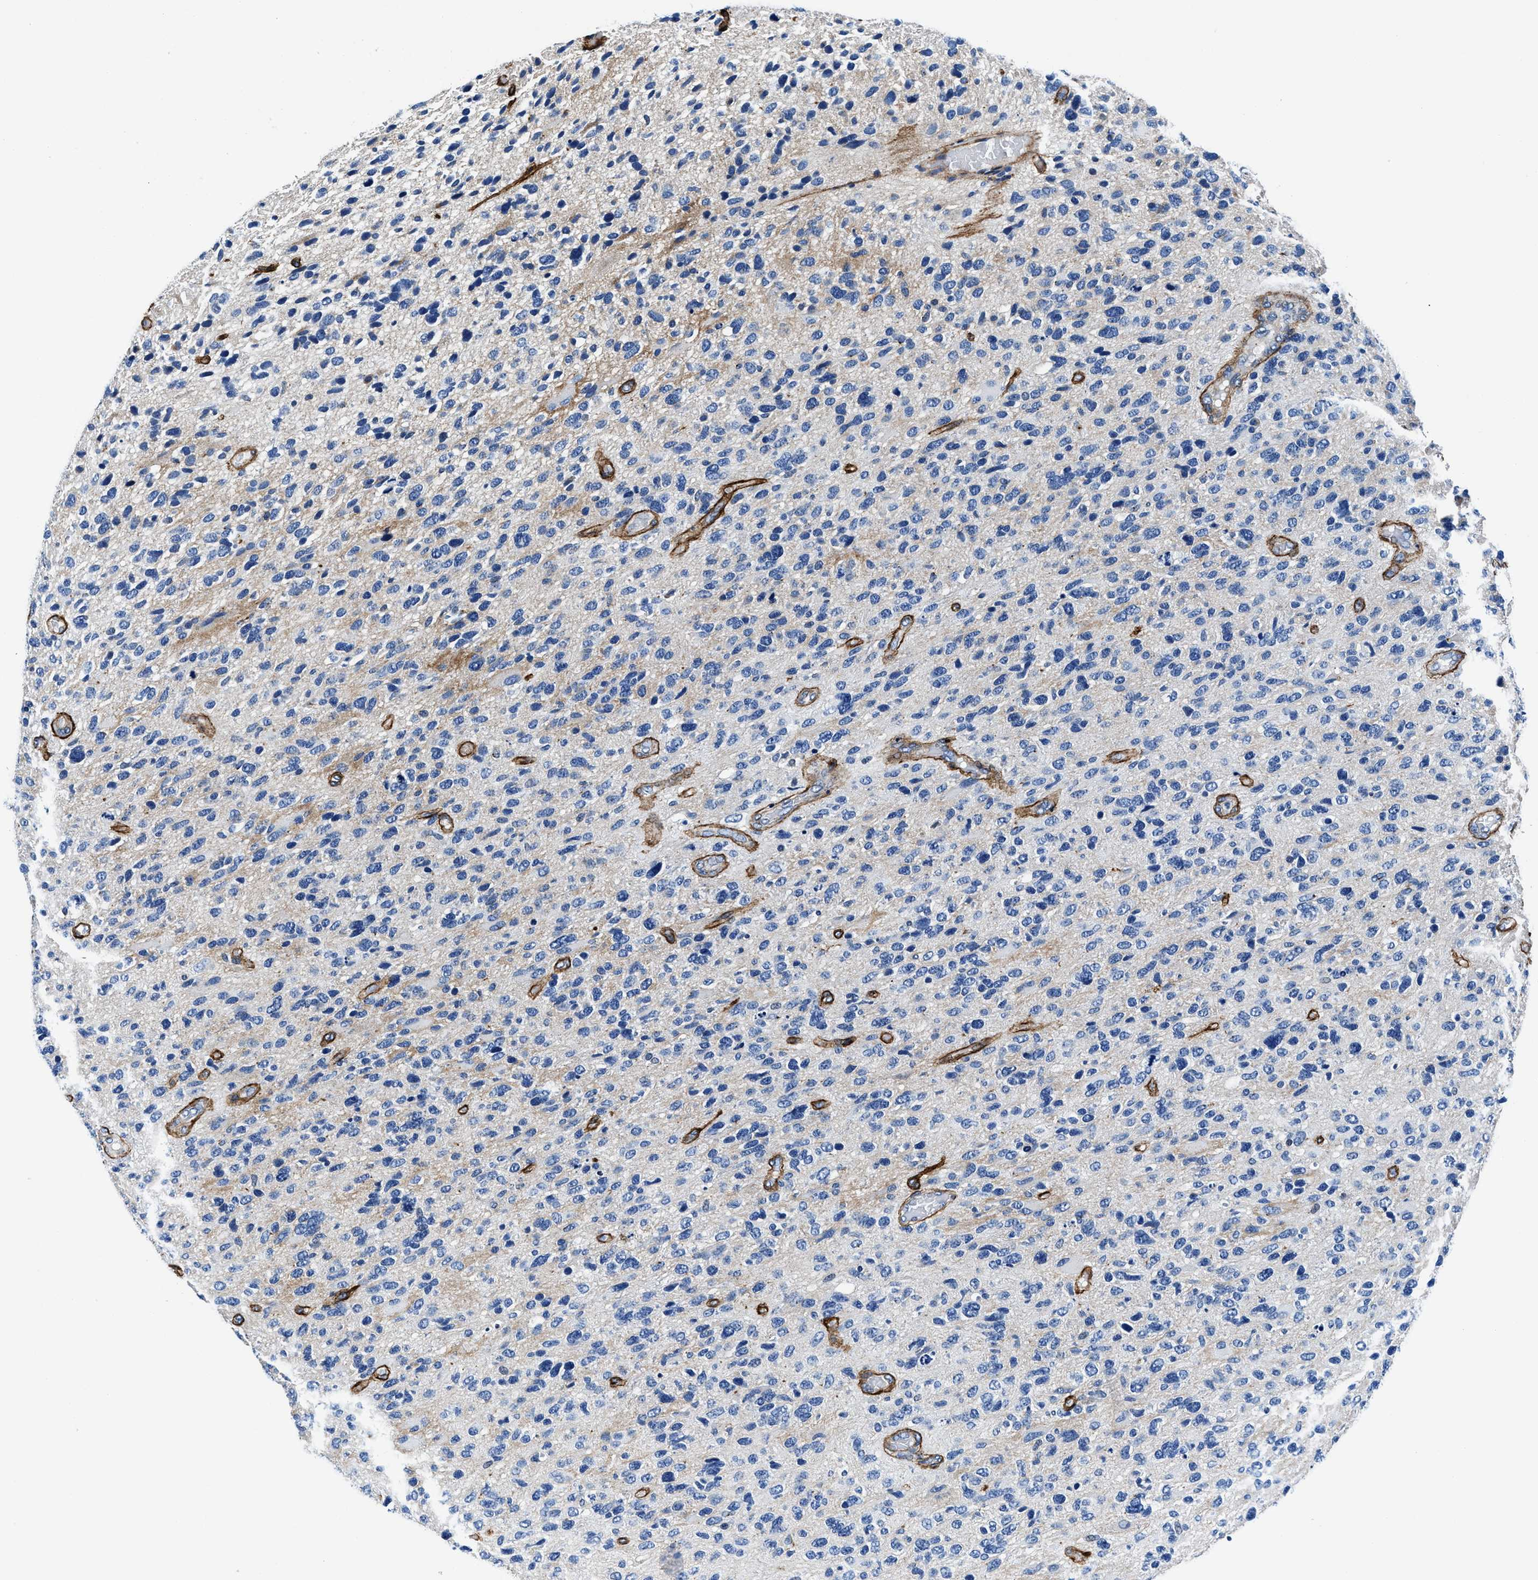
{"staining": {"intensity": "negative", "quantity": "none", "location": "none"}, "tissue": "glioma", "cell_type": "Tumor cells", "image_type": "cancer", "snomed": [{"axis": "morphology", "description": "Glioma, malignant, High grade"}, {"axis": "topography", "description": "Brain"}], "caption": "High magnification brightfield microscopy of high-grade glioma (malignant) stained with DAB (3,3'-diaminobenzidine) (brown) and counterstained with hematoxylin (blue): tumor cells show no significant staining. (DAB immunohistochemistry (IHC) with hematoxylin counter stain).", "gene": "DAG1", "patient": {"sex": "female", "age": 58}}